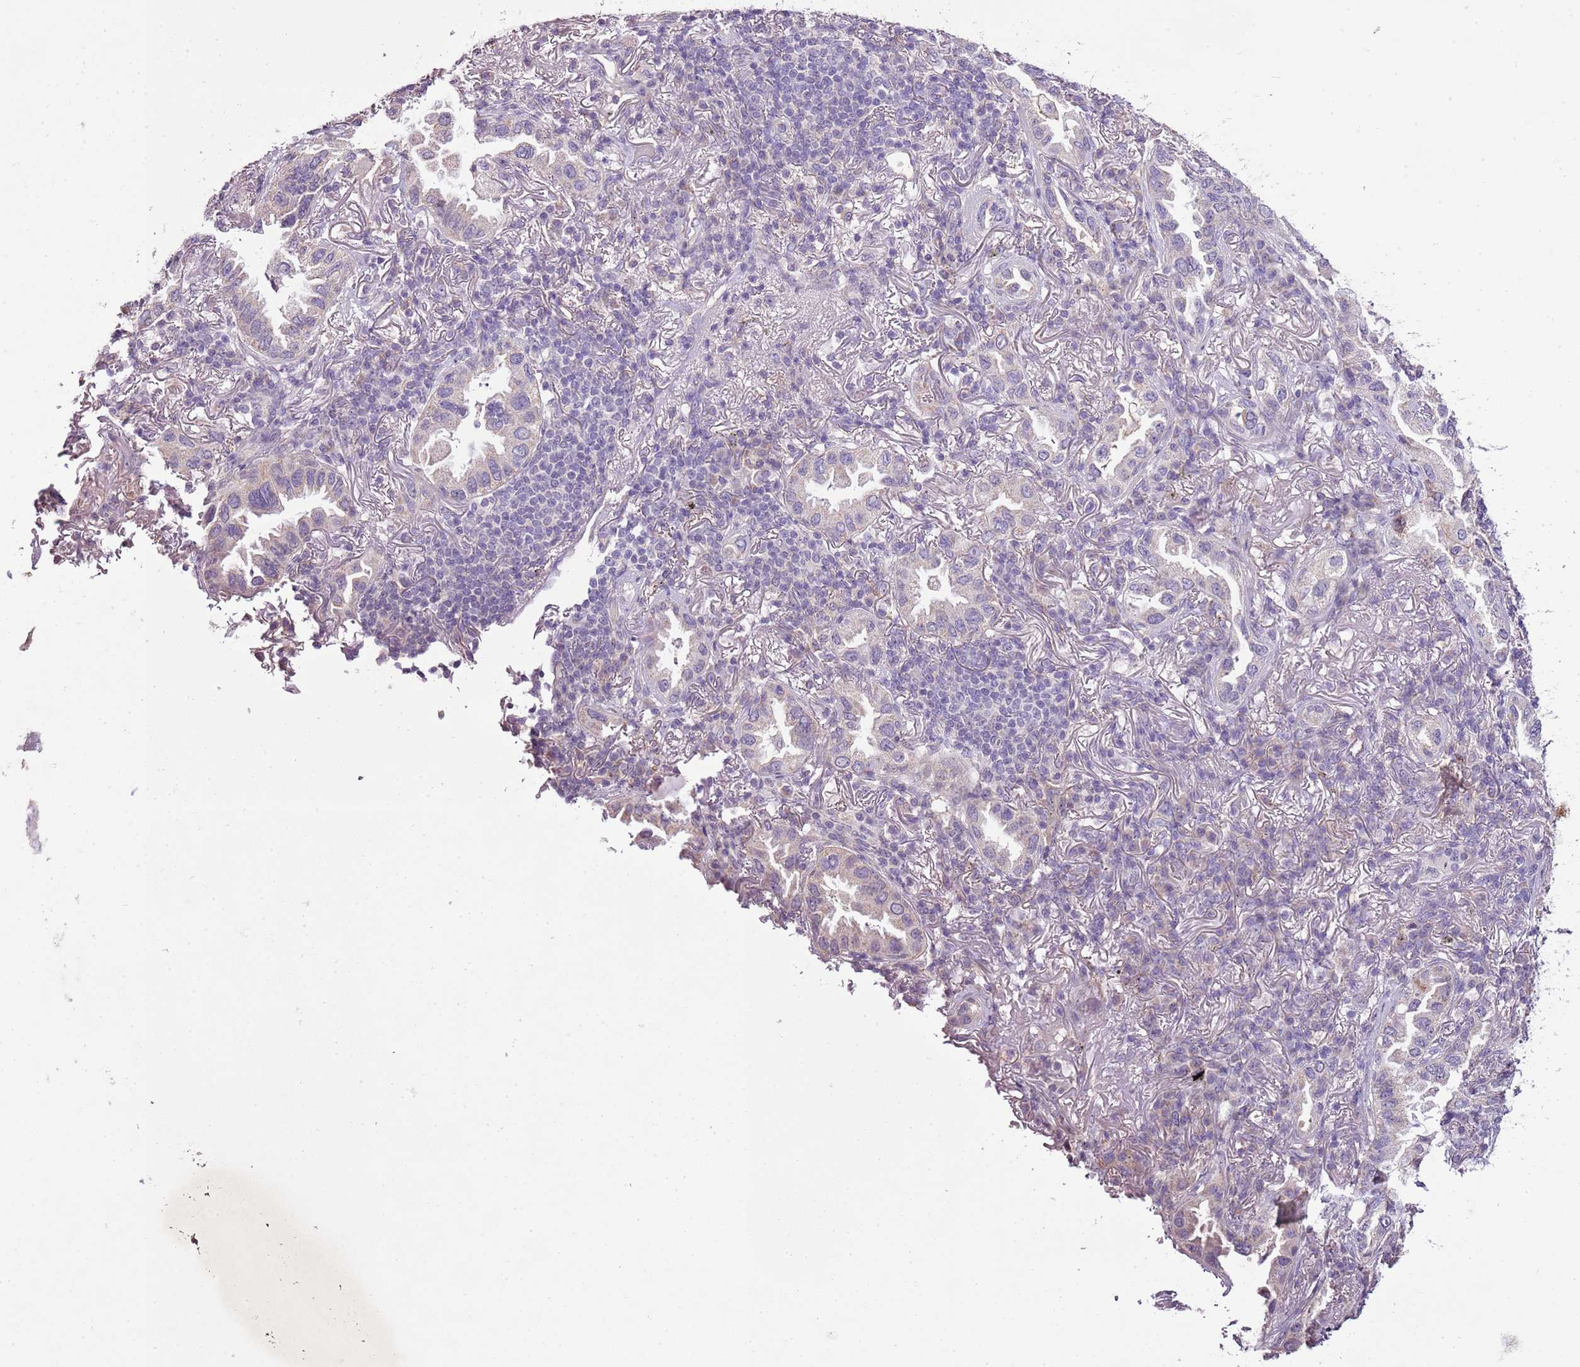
{"staining": {"intensity": "negative", "quantity": "none", "location": "none"}, "tissue": "lung cancer", "cell_type": "Tumor cells", "image_type": "cancer", "snomed": [{"axis": "morphology", "description": "Adenocarcinoma, NOS"}, {"axis": "topography", "description": "Lung"}], "caption": "High power microscopy histopathology image of an immunohistochemistry histopathology image of adenocarcinoma (lung), revealing no significant expression in tumor cells. (Stains: DAB (3,3'-diaminobenzidine) immunohistochemistry with hematoxylin counter stain, Microscopy: brightfield microscopy at high magnification).", "gene": "CMKLR1", "patient": {"sex": "female", "age": 69}}